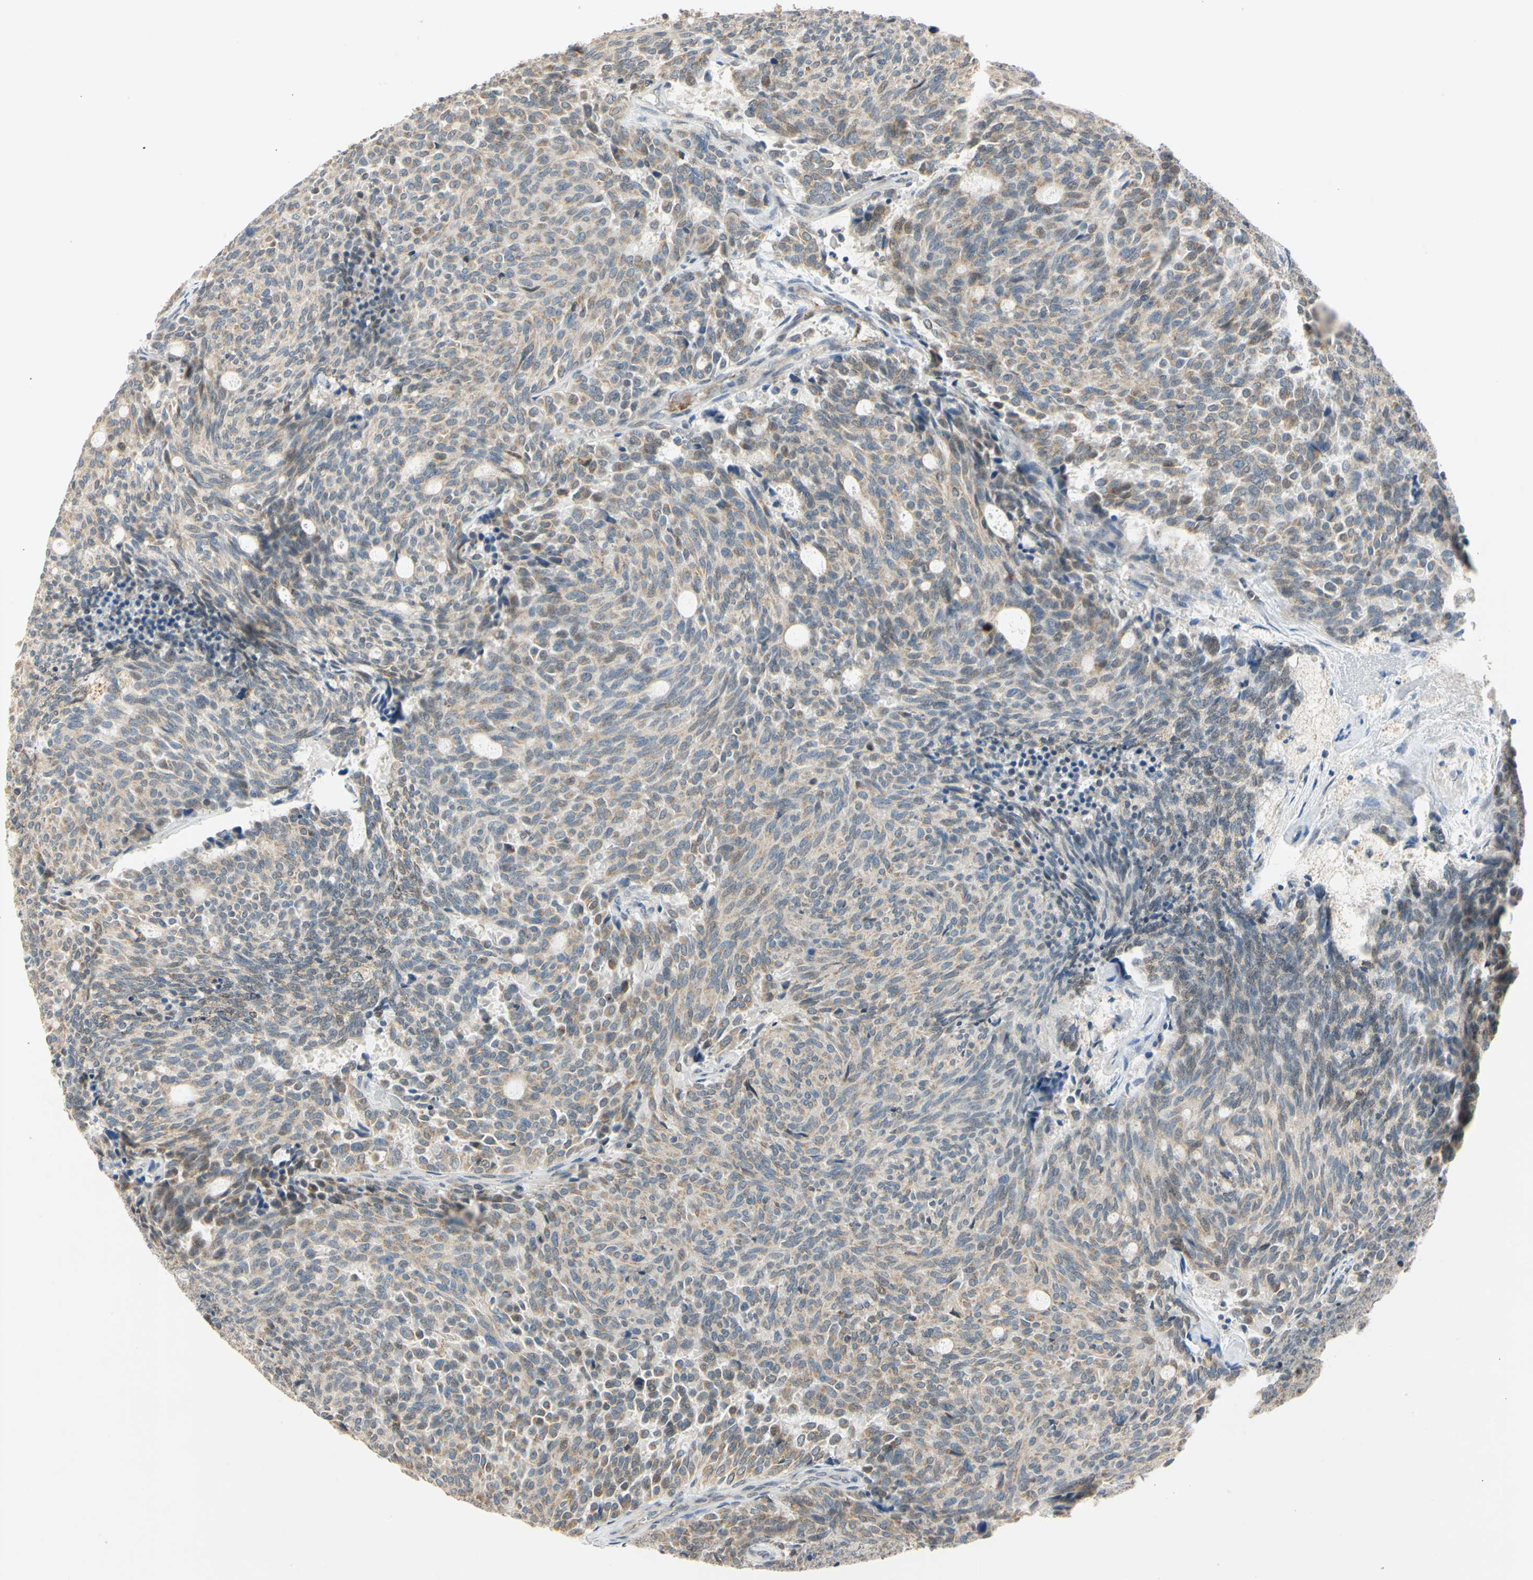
{"staining": {"intensity": "weak", "quantity": "25%-75%", "location": "cytoplasmic/membranous"}, "tissue": "carcinoid", "cell_type": "Tumor cells", "image_type": "cancer", "snomed": [{"axis": "morphology", "description": "Carcinoid, malignant, NOS"}, {"axis": "topography", "description": "Pancreas"}], "caption": "Carcinoid (malignant) stained for a protein reveals weak cytoplasmic/membranous positivity in tumor cells.", "gene": "RIOX2", "patient": {"sex": "female", "age": 54}}